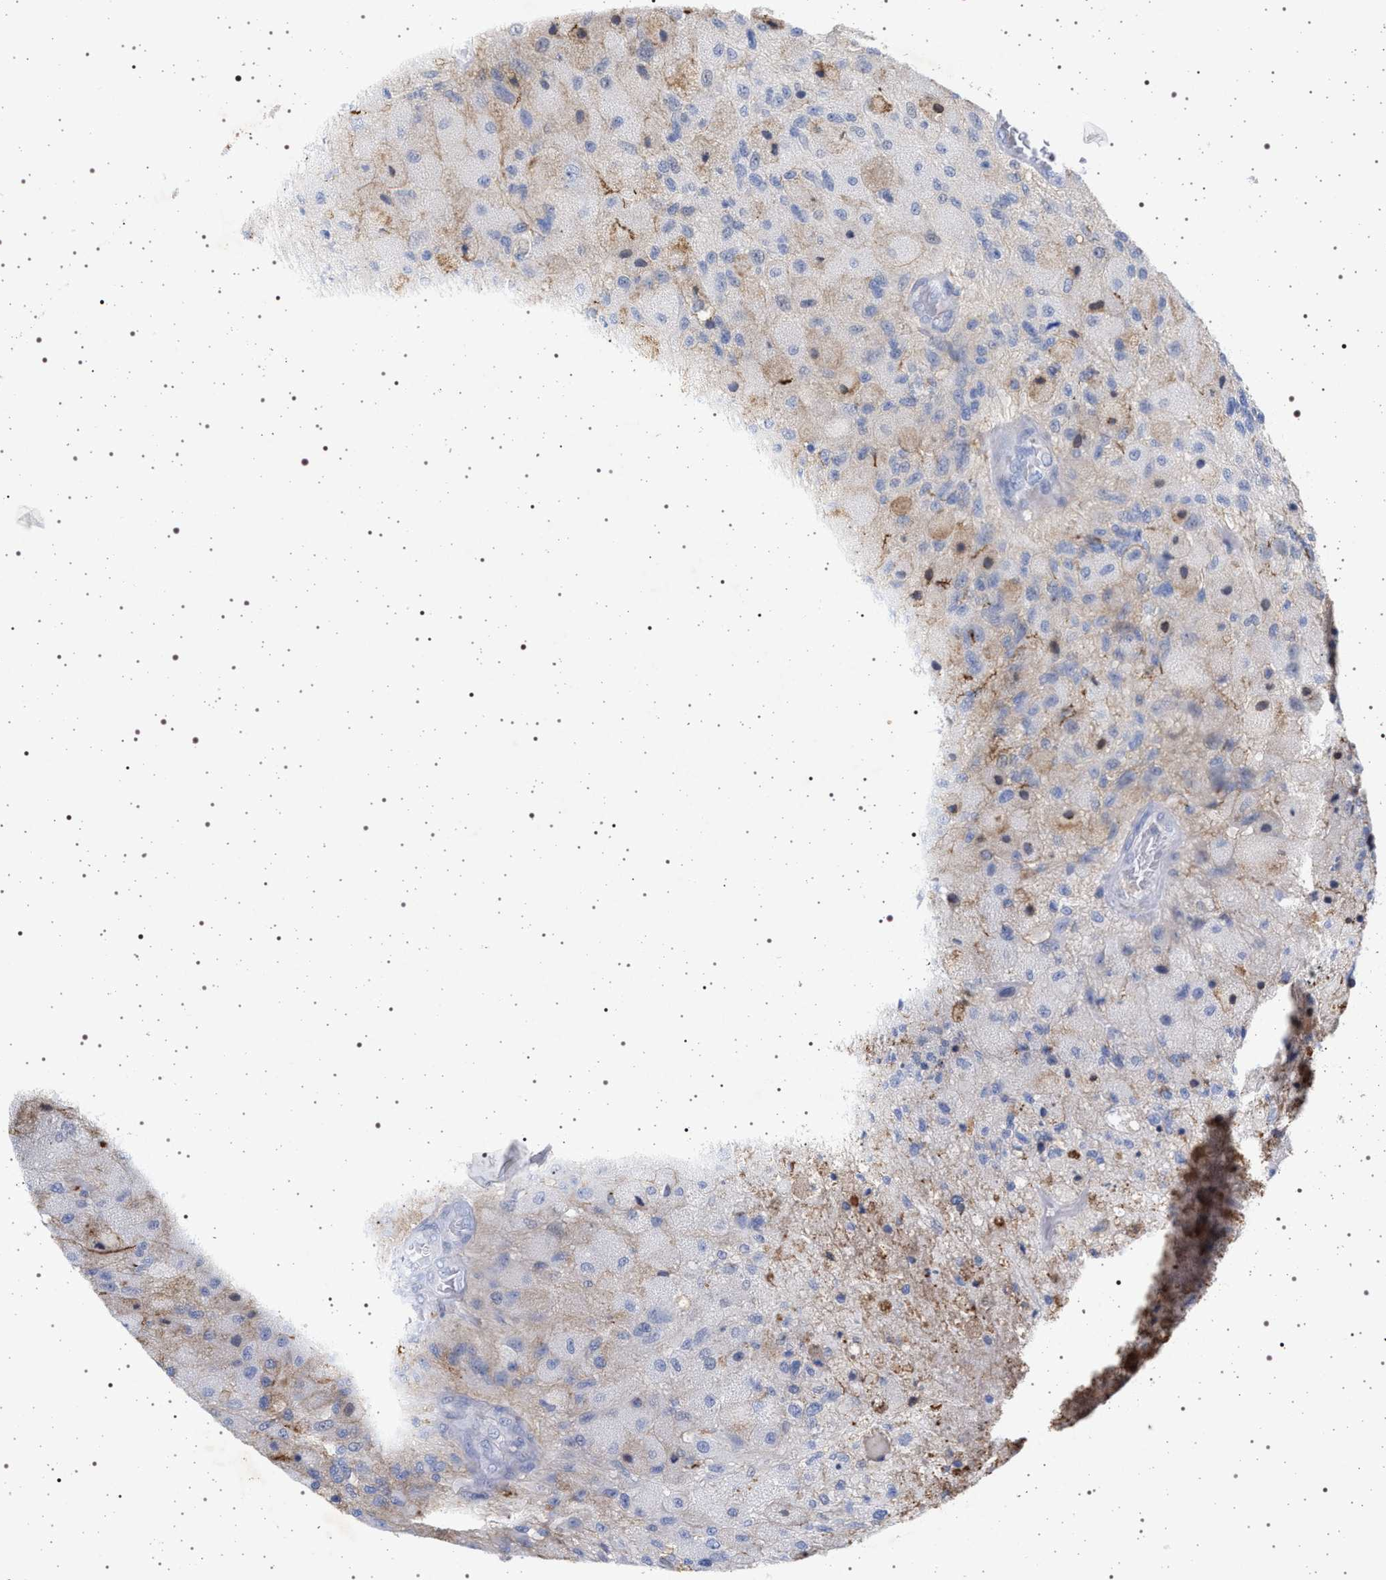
{"staining": {"intensity": "weak", "quantity": "<25%", "location": "cytoplasmic/membranous"}, "tissue": "glioma", "cell_type": "Tumor cells", "image_type": "cancer", "snomed": [{"axis": "morphology", "description": "Normal tissue, NOS"}, {"axis": "morphology", "description": "Glioma, malignant, High grade"}, {"axis": "topography", "description": "Cerebral cortex"}], "caption": "Tumor cells are negative for brown protein staining in malignant high-grade glioma.", "gene": "PLG", "patient": {"sex": "male", "age": 77}}